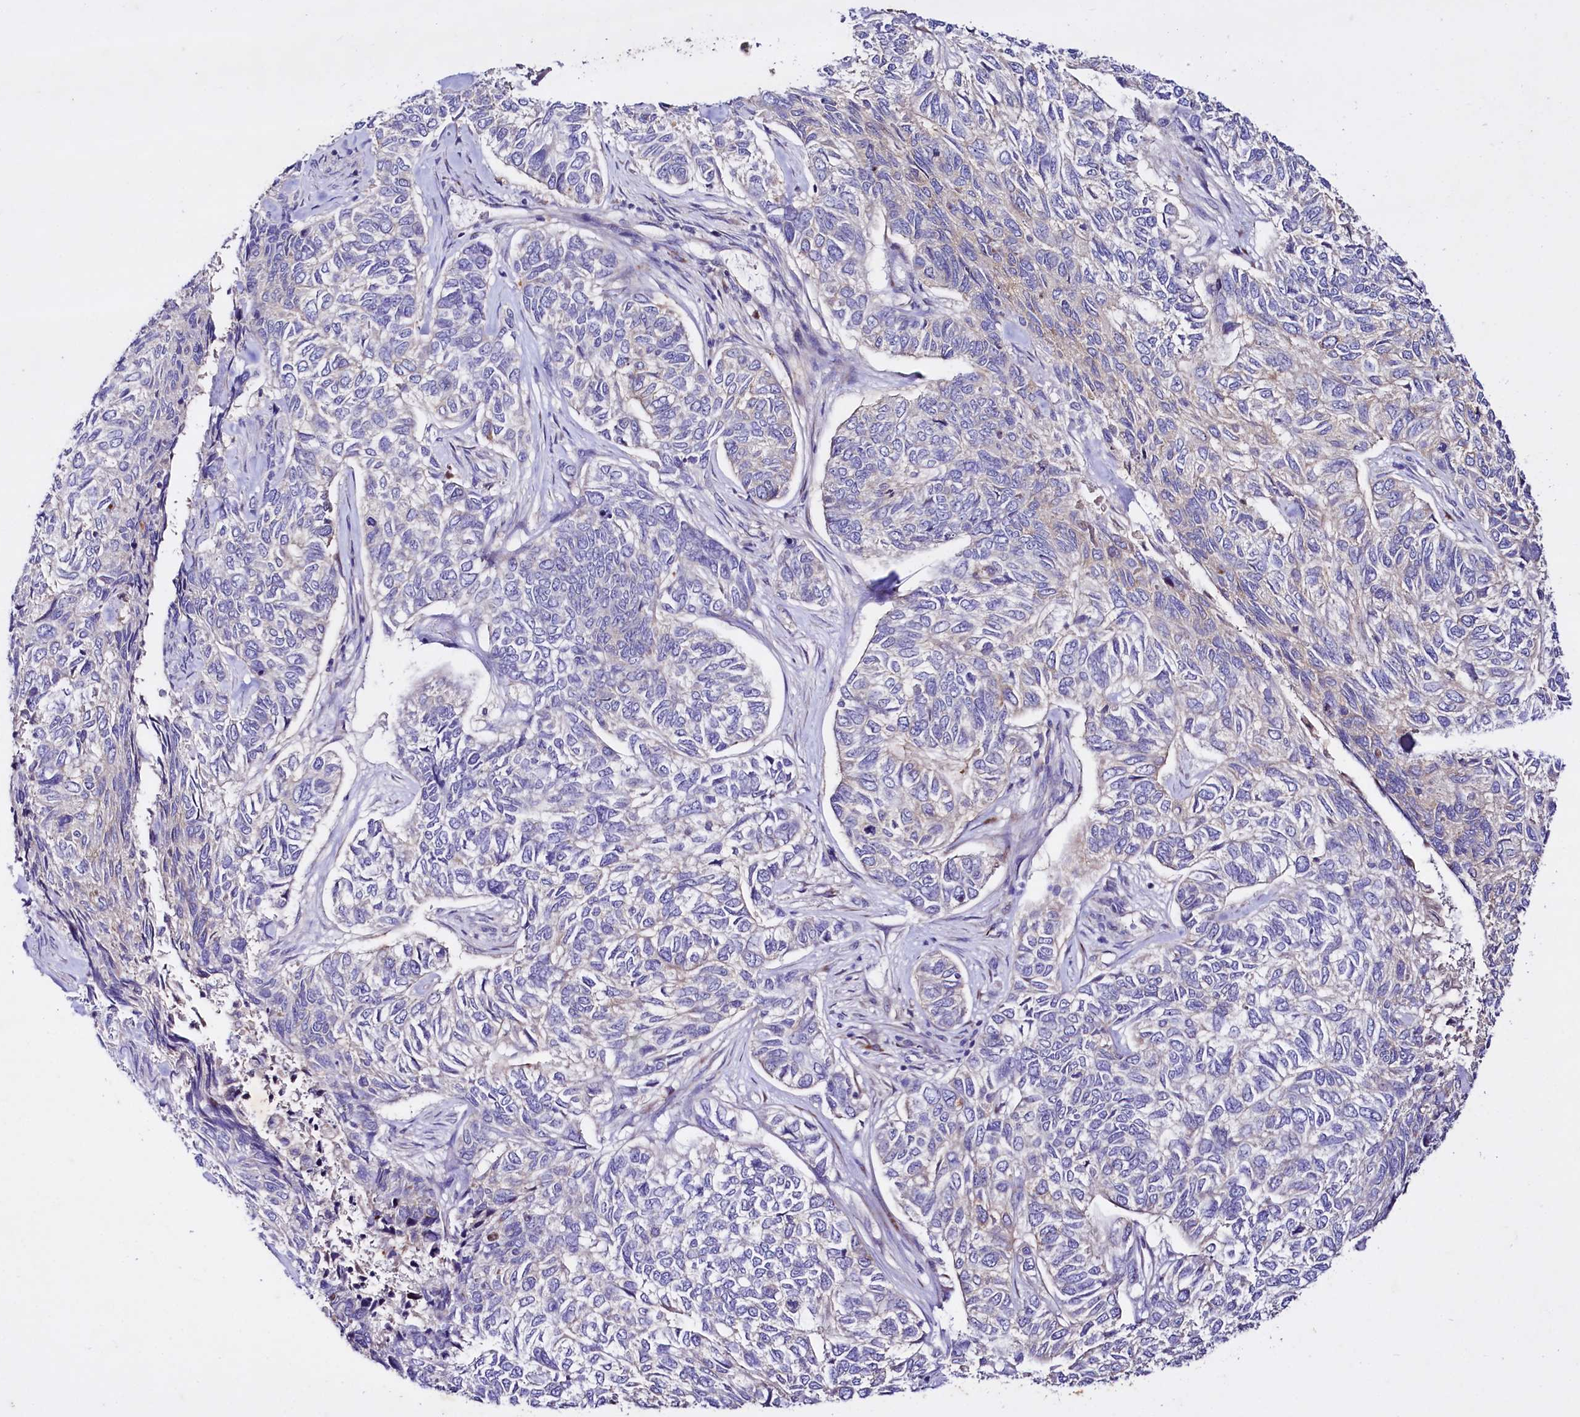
{"staining": {"intensity": "negative", "quantity": "none", "location": "none"}, "tissue": "skin cancer", "cell_type": "Tumor cells", "image_type": "cancer", "snomed": [{"axis": "morphology", "description": "Basal cell carcinoma"}, {"axis": "topography", "description": "Skin"}], "caption": "High power microscopy image of an immunohistochemistry (IHC) histopathology image of skin cancer, revealing no significant positivity in tumor cells. (Immunohistochemistry (ihc), brightfield microscopy, high magnification).", "gene": "SLC7A1", "patient": {"sex": "female", "age": 65}}